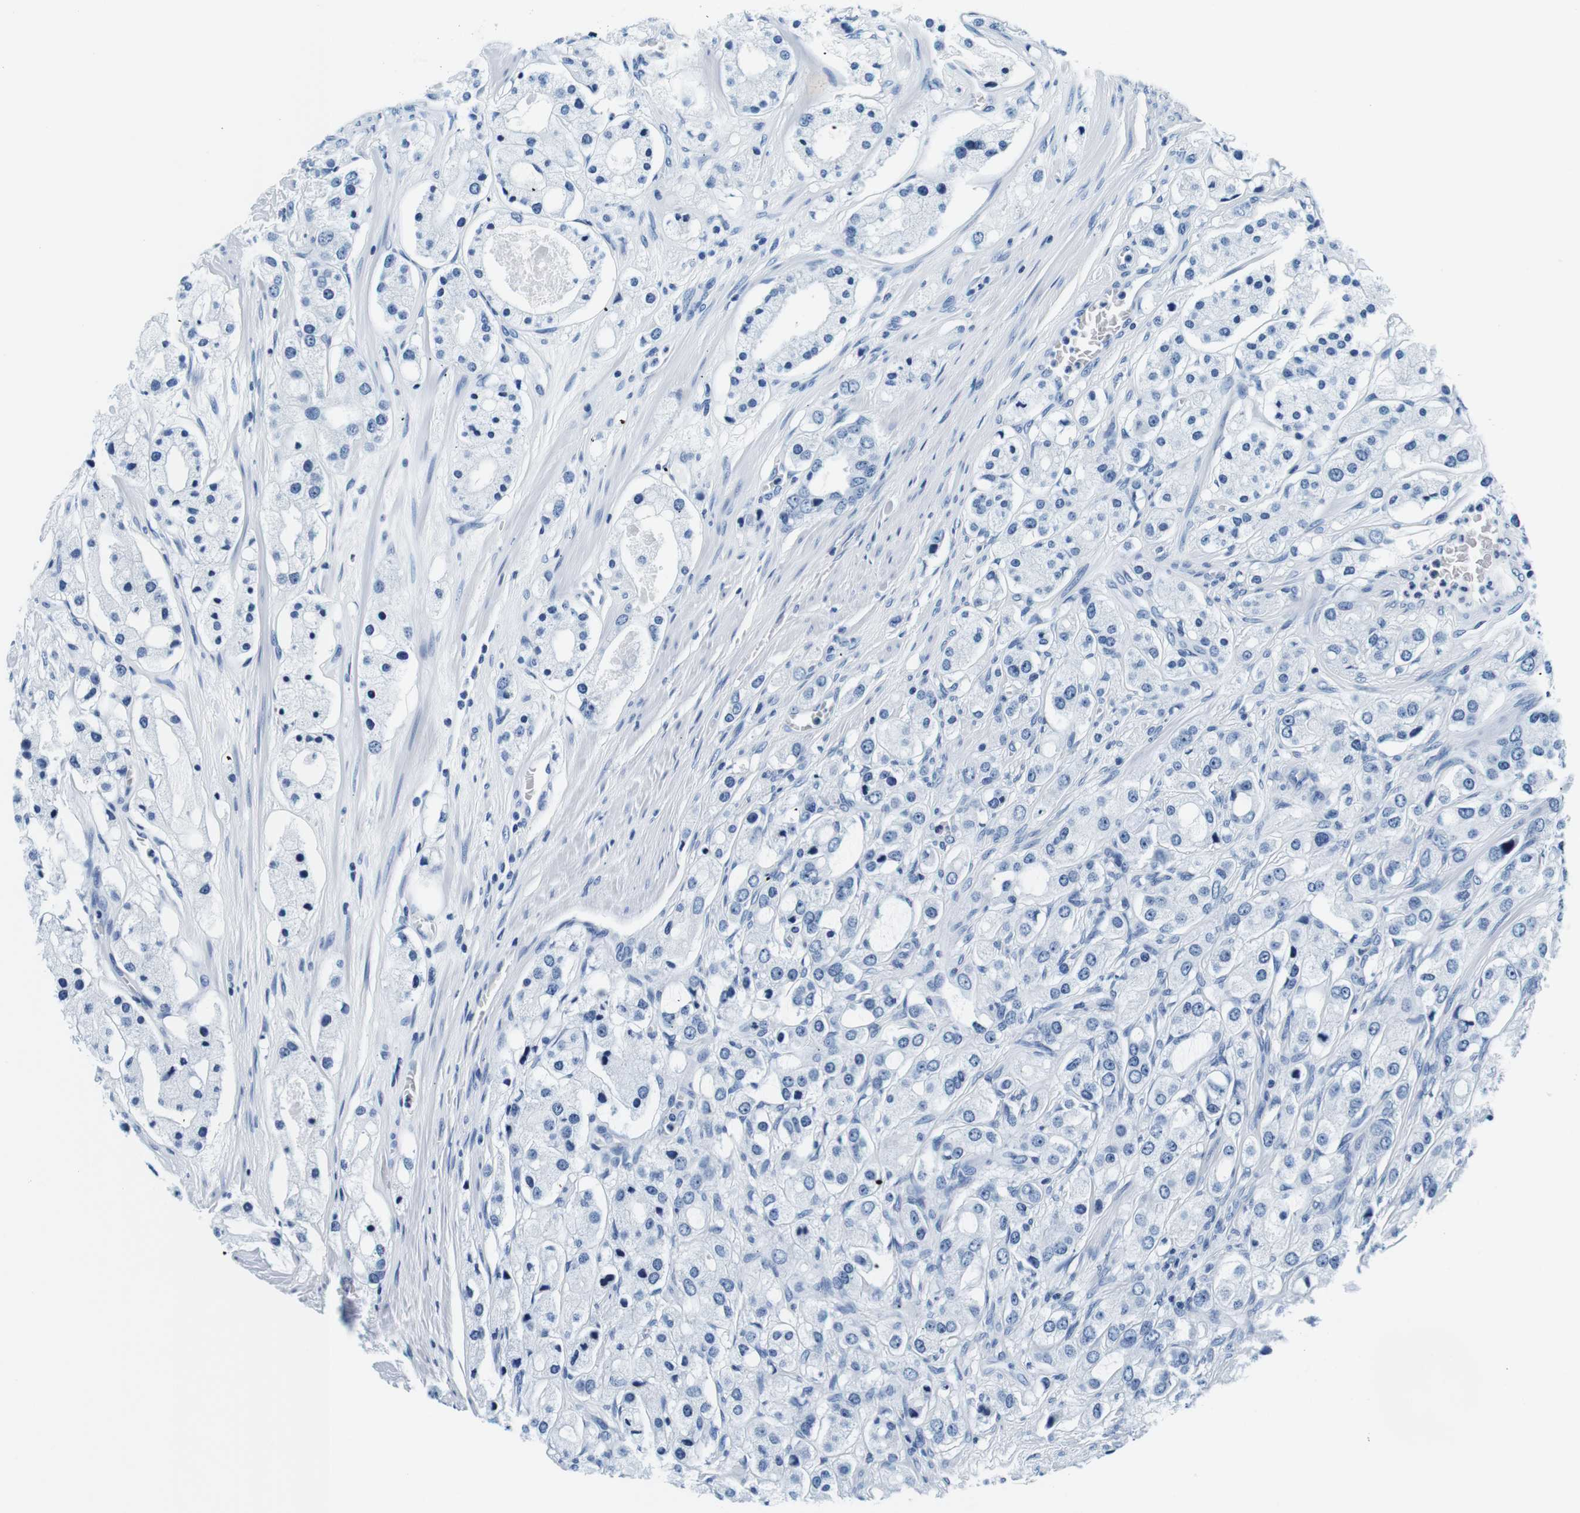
{"staining": {"intensity": "negative", "quantity": "none", "location": "none"}, "tissue": "prostate cancer", "cell_type": "Tumor cells", "image_type": "cancer", "snomed": [{"axis": "morphology", "description": "Adenocarcinoma, High grade"}, {"axis": "topography", "description": "Prostate"}], "caption": "A high-resolution image shows IHC staining of high-grade adenocarcinoma (prostate), which exhibits no significant staining in tumor cells. (DAB (3,3'-diaminobenzidine) IHC with hematoxylin counter stain).", "gene": "ELANE", "patient": {"sex": "male", "age": 65}}